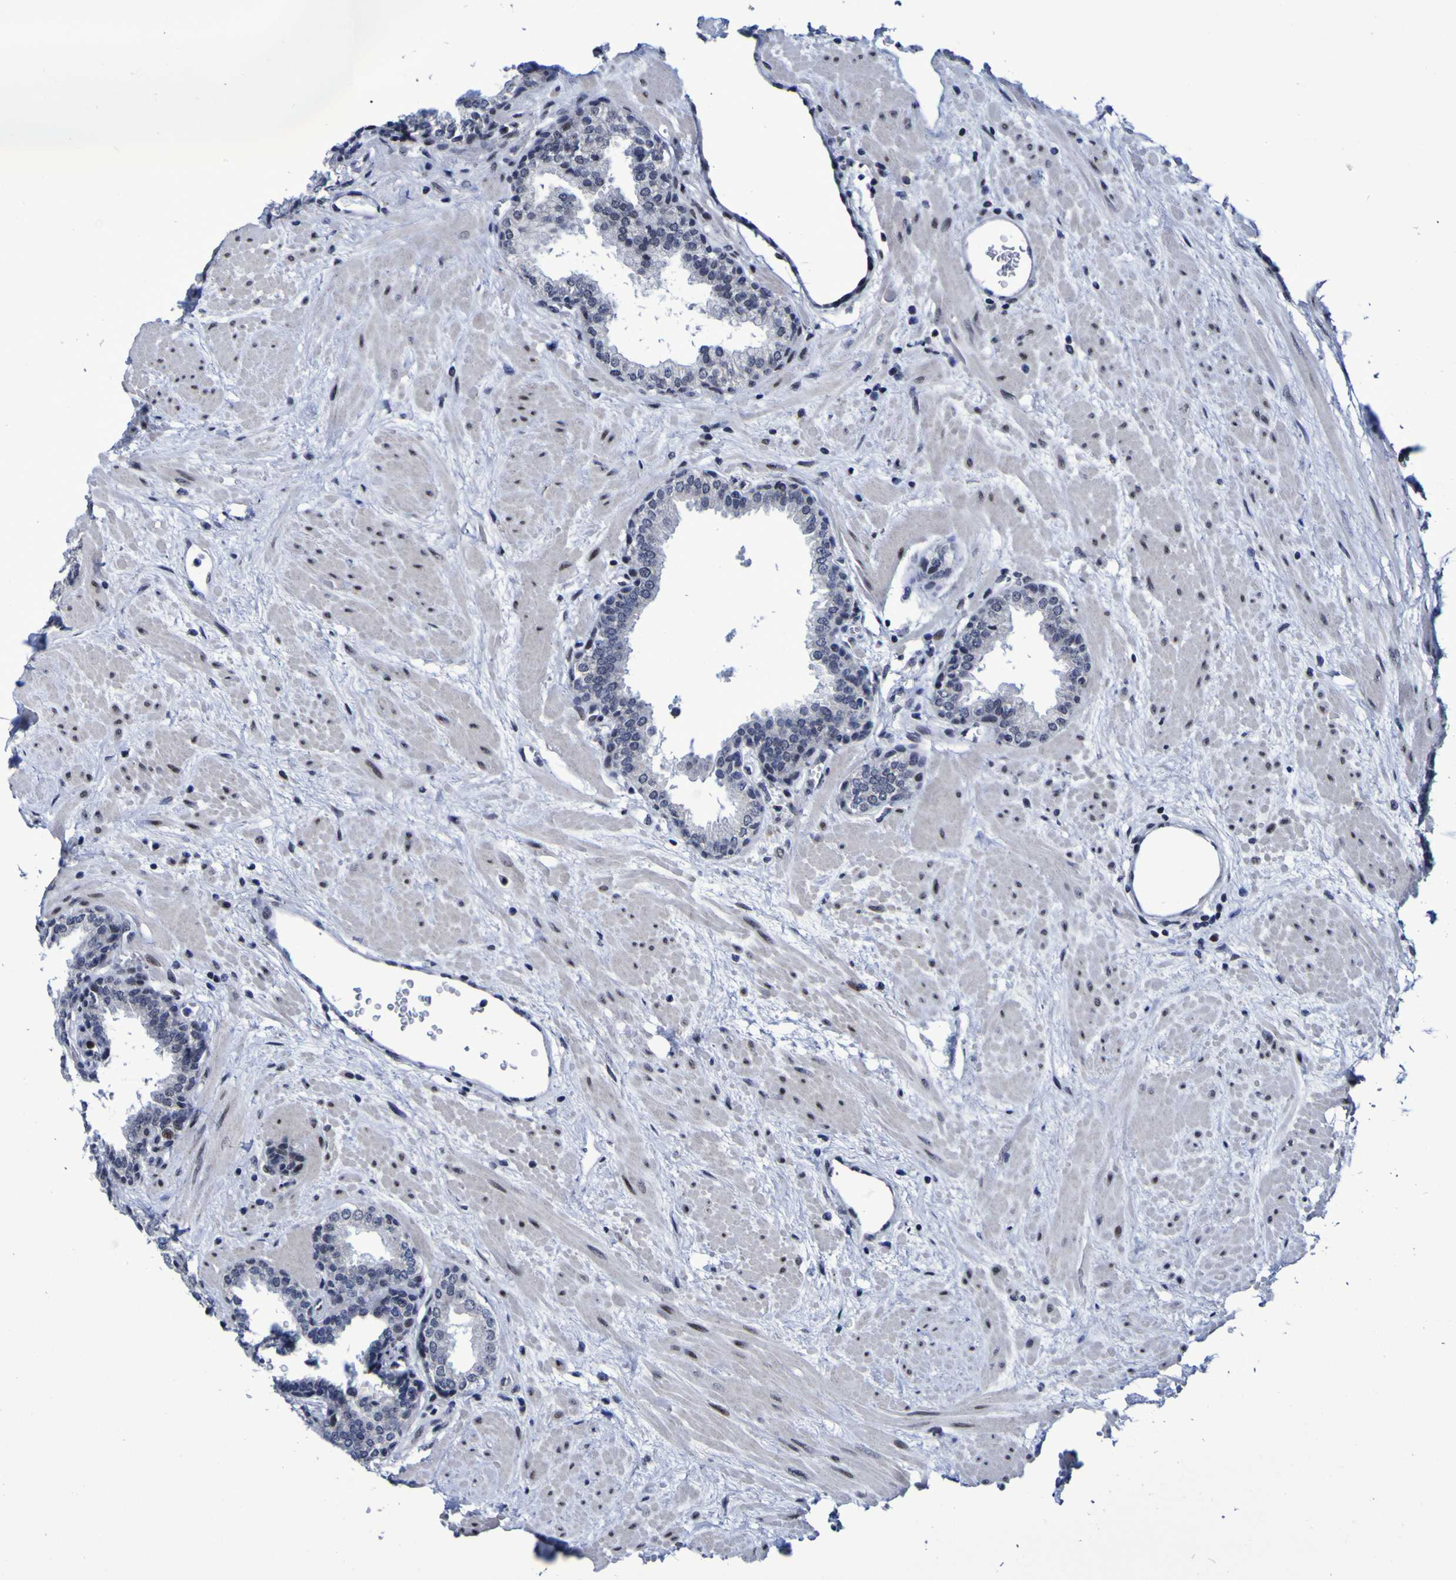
{"staining": {"intensity": "weak", "quantity": "<25%", "location": "nuclear"}, "tissue": "prostate", "cell_type": "Glandular cells", "image_type": "normal", "snomed": [{"axis": "morphology", "description": "Normal tissue, NOS"}, {"axis": "topography", "description": "Prostate"}], "caption": "This is an immunohistochemistry image of unremarkable human prostate. There is no positivity in glandular cells.", "gene": "MBD3", "patient": {"sex": "male", "age": 51}}